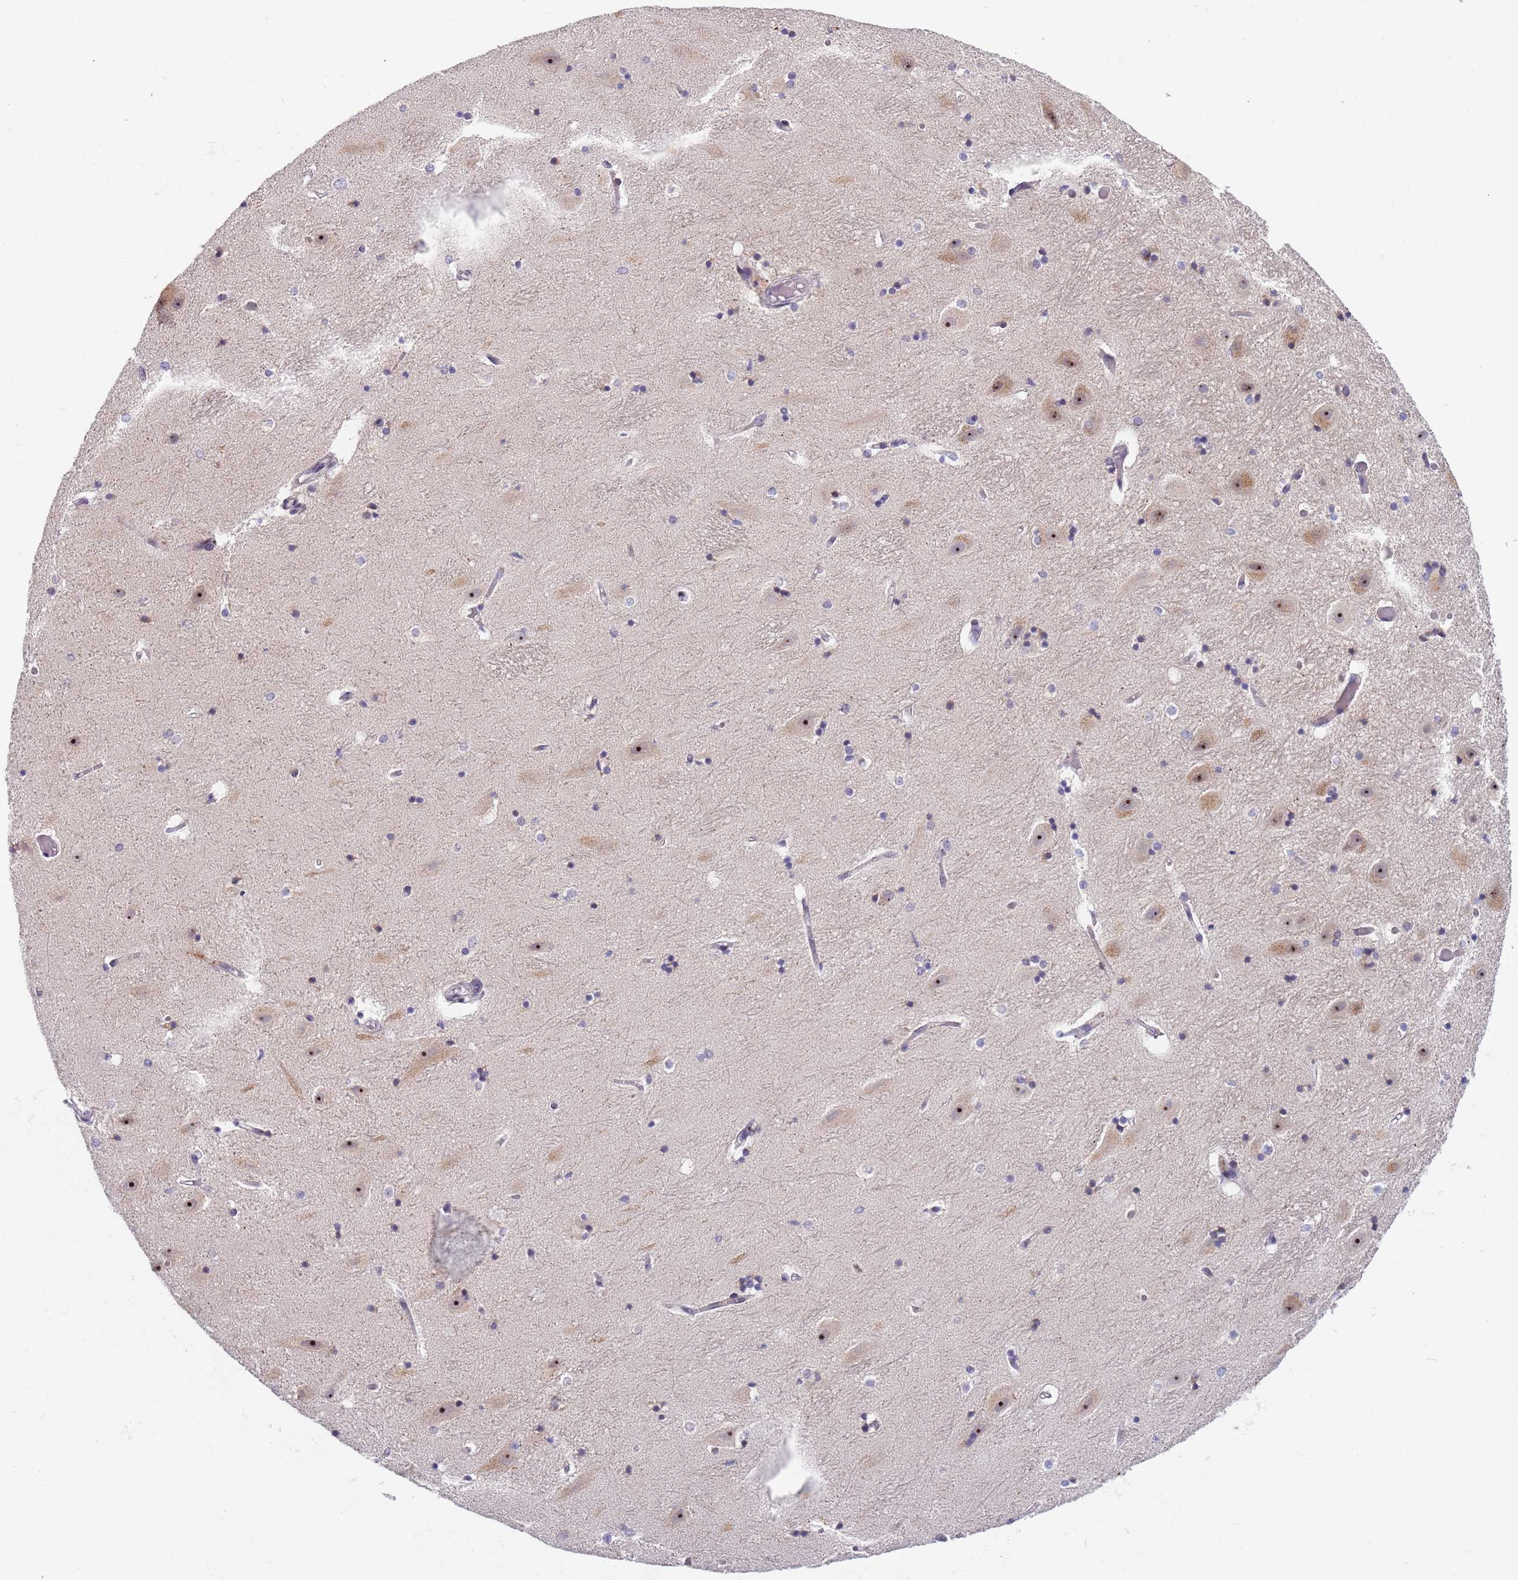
{"staining": {"intensity": "negative", "quantity": "none", "location": "none"}, "tissue": "hippocampus", "cell_type": "Glial cells", "image_type": "normal", "snomed": [{"axis": "morphology", "description": "Normal tissue, NOS"}, {"axis": "topography", "description": "Hippocampus"}], "caption": "Immunohistochemical staining of benign hippocampus shows no significant expression in glial cells.", "gene": "PLCL2", "patient": {"sex": "female", "age": 52}}